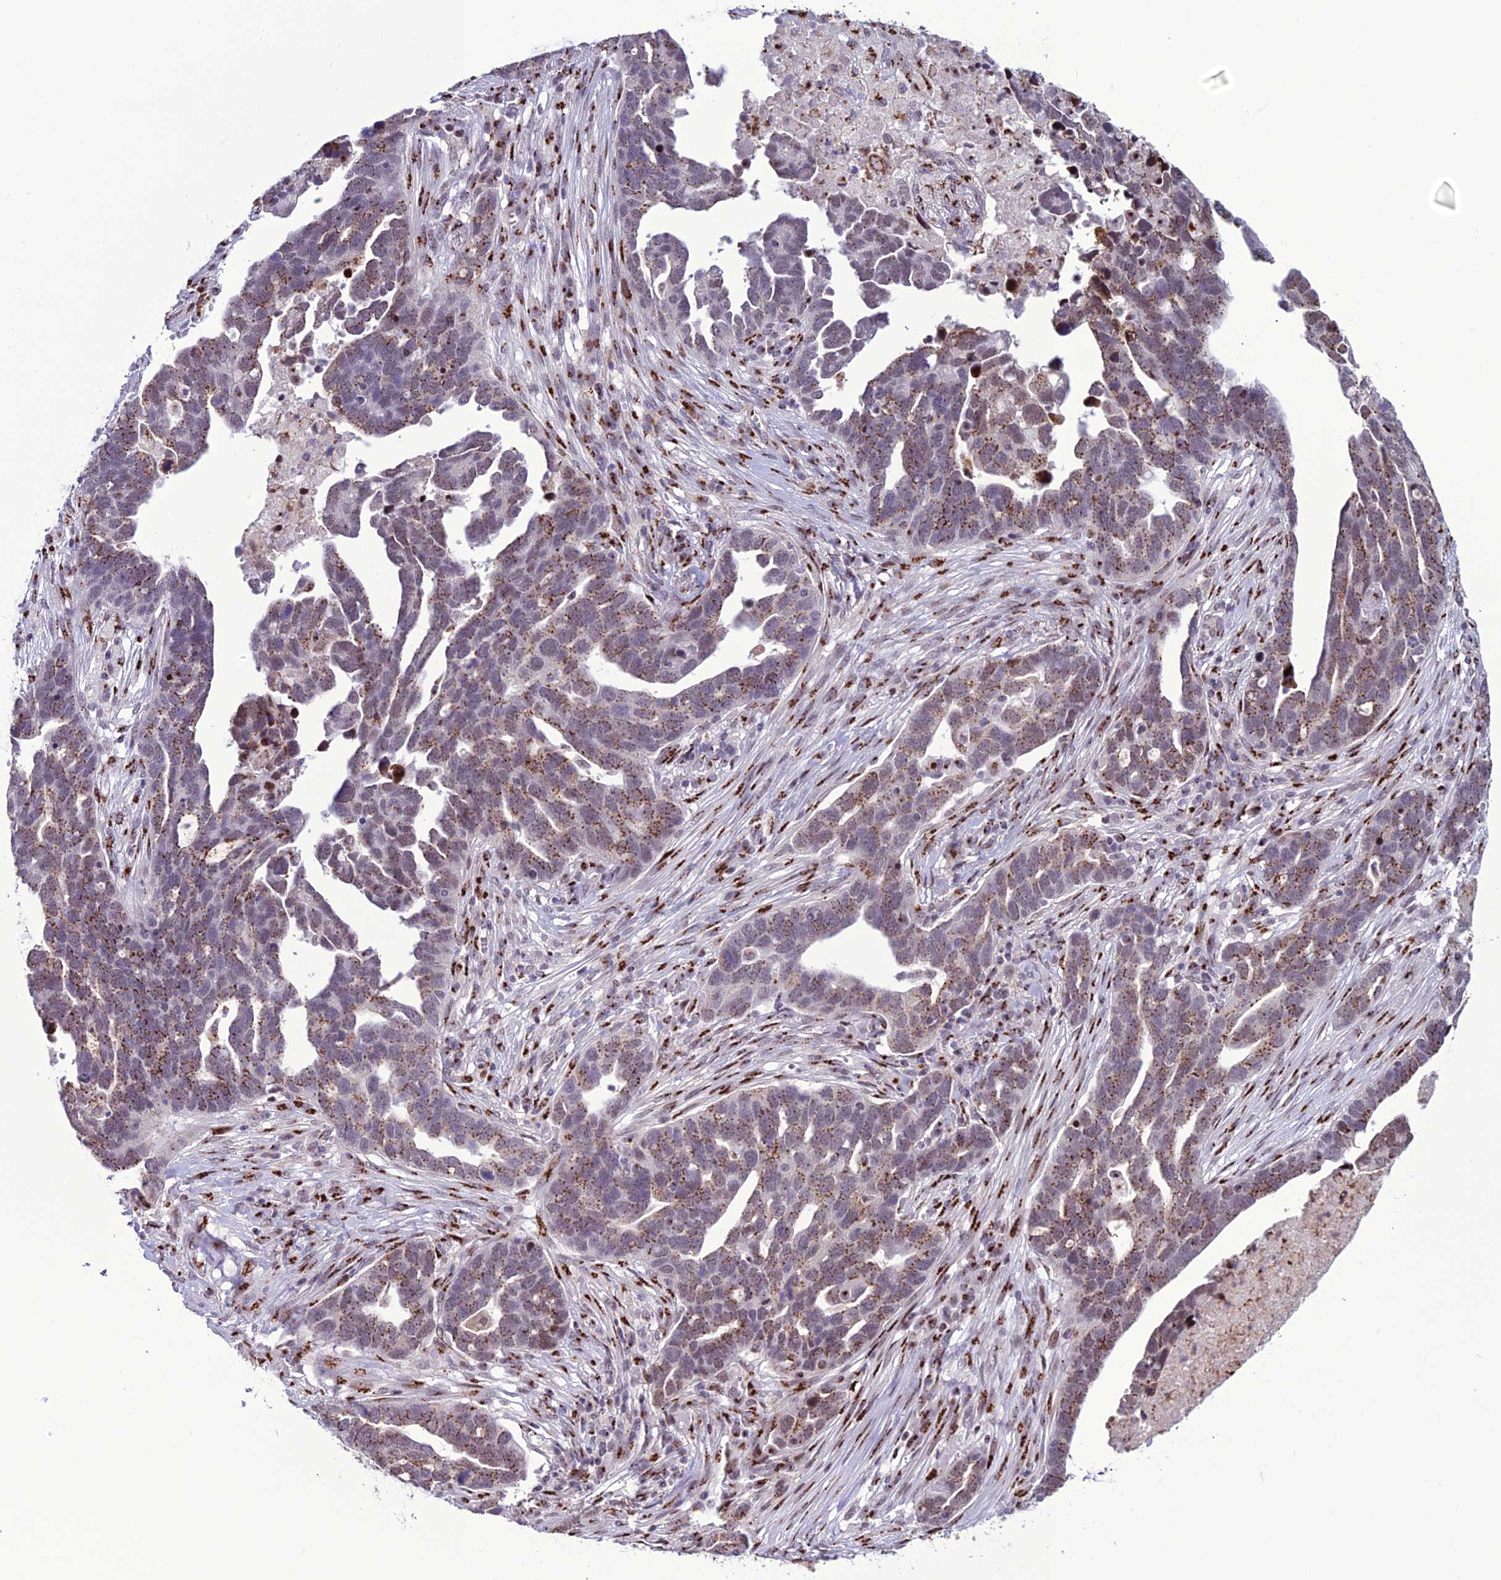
{"staining": {"intensity": "moderate", "quantity": ">75%", "location": "cytoplasmic/membranous"}, "tissue": "ovarian cancer", "cell_type": "Tumor cells", "image_type": "cancer", "snomed": [{"axis": "morphology", "description": "Cystadenocarcinoma, serous, NOS"}, {"axis": "topography", "description": "Ovary"}], "caption": "The immunohistochemical stain highlights moderate cytoplasmic/membranous staining in tumor cells of ovarian cancer (serous cystadenocarcinoma) tissue.", "gene": "PLEKHA4", "patient": {"sex": "female", "age": 54}}